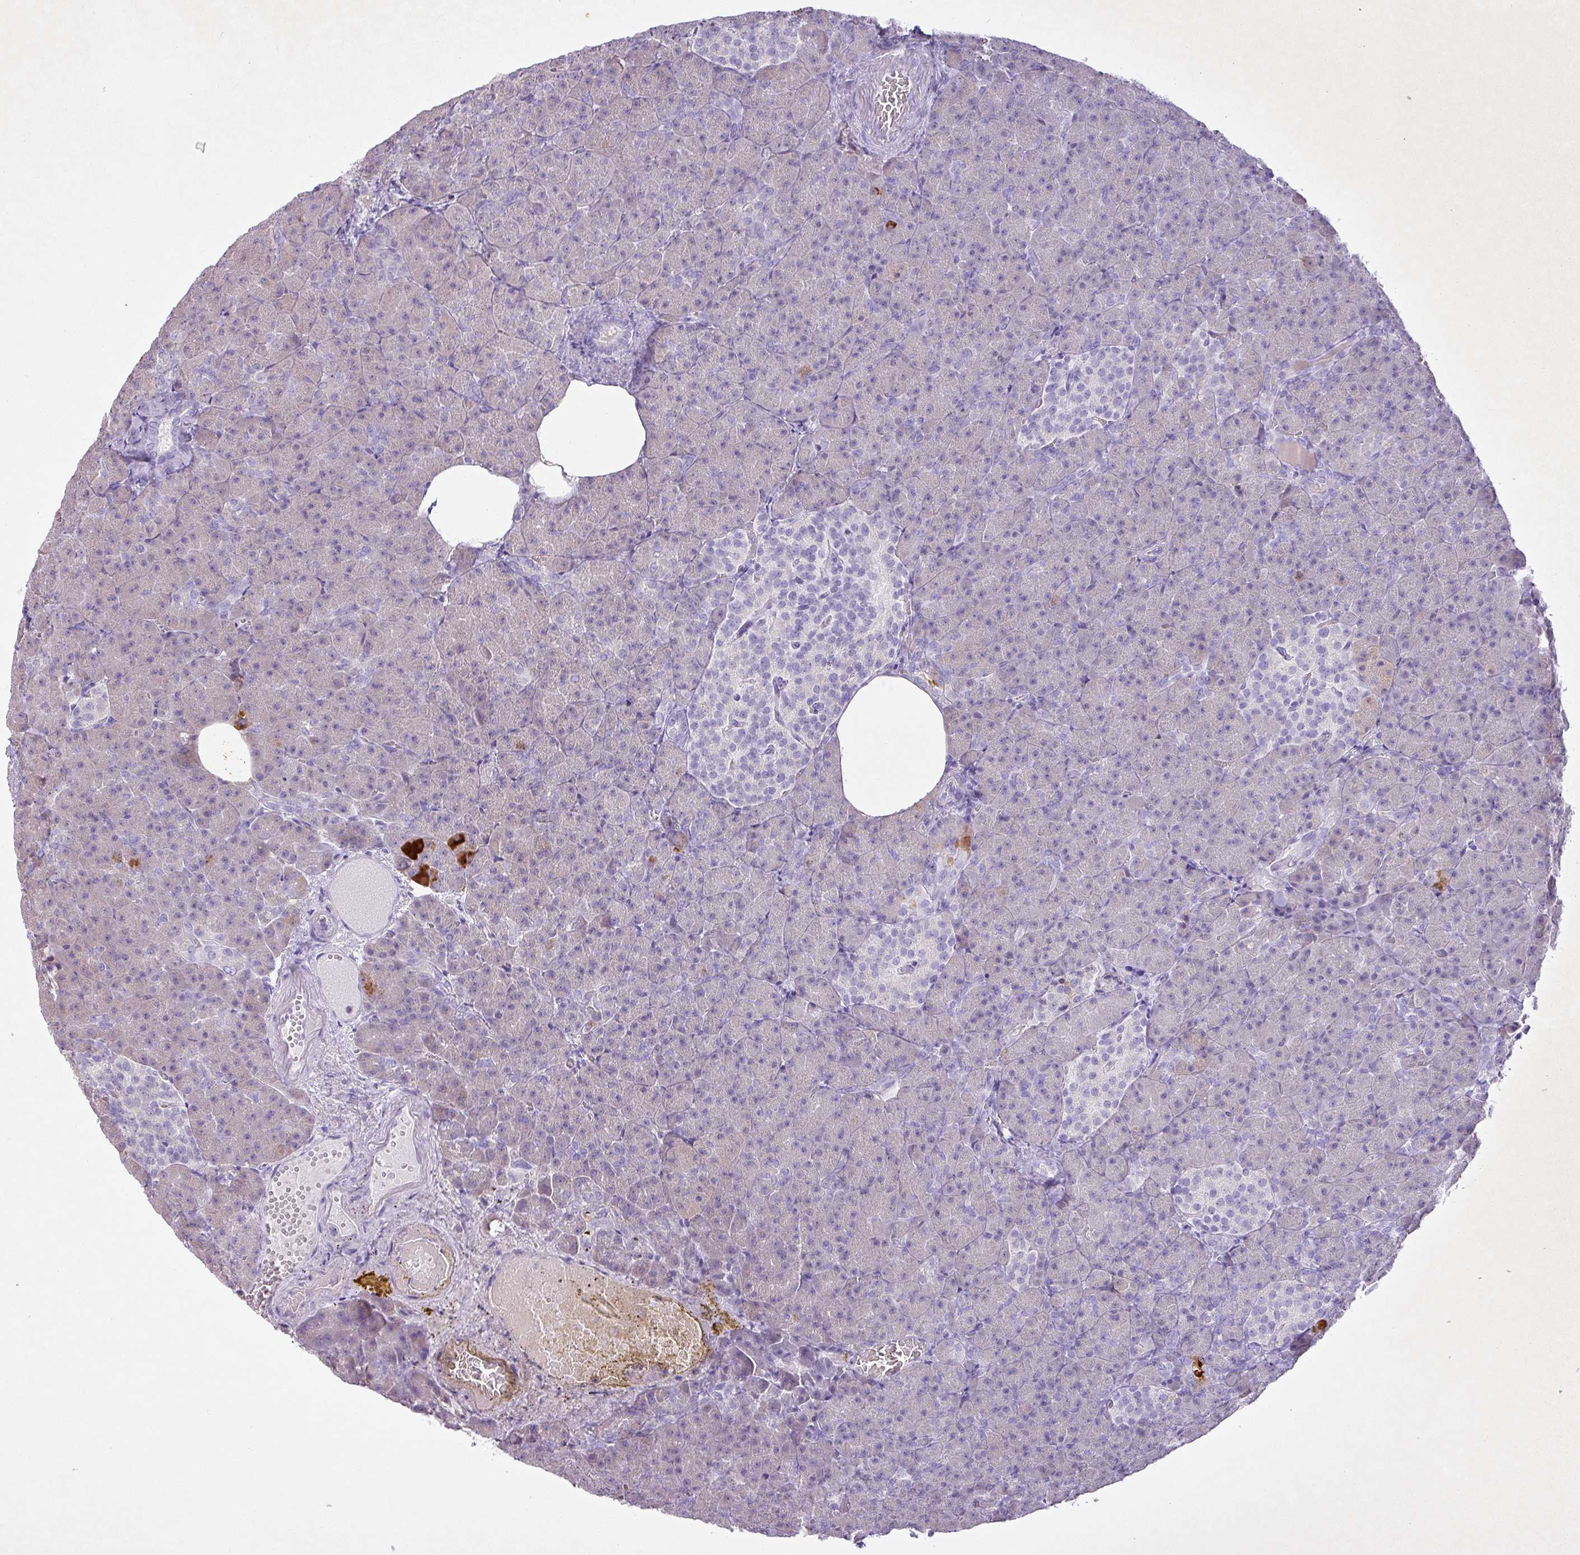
{"staining": {"intensity": "negative", "quantity": "none", "location": "none"}, "tissue": "pancreas", "cell_type": "Exocrine glandular cells", "image_type": "normal", "snomed": [{"axis": "morphology", "description": "Normal tissue, NOS"}, {"axis": "topography", "description": "Pancreas"}], "caption": "Immunohistochemistry (IHC) micrograph of normal pancreas: human pancreas stained with DAB (3,3'-diaminobenzidine) displays no significant protein staining in exocrine glandular cells. (Immunohistochemistry, brightfield microscopy, high magnification).", "gene": "PGA3", "patient": {"sex": "female", "age": 74}}